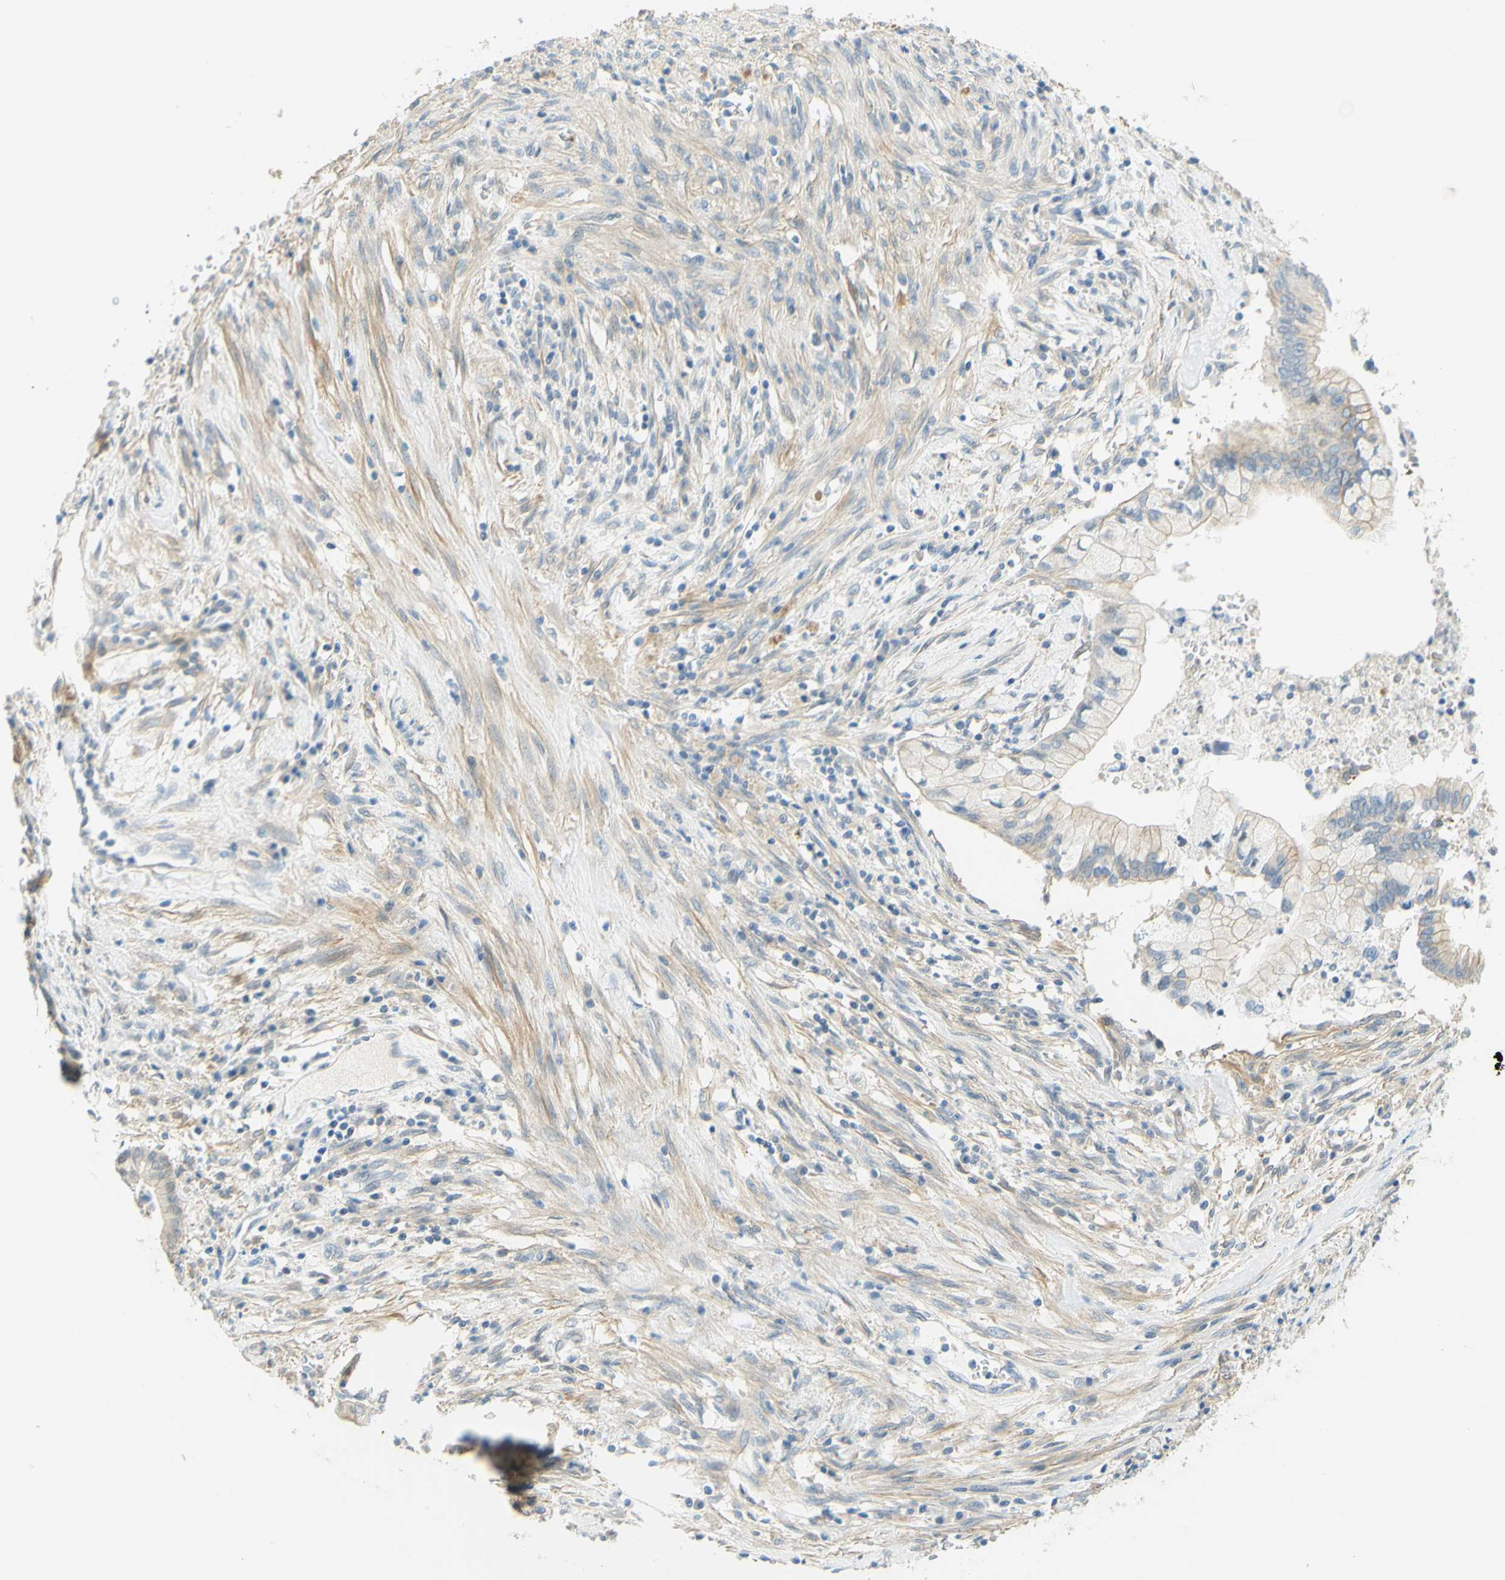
{"staining": {"intensity": "weak", "quantity": "25%-75%", "location": "cytoplasmic/membranous"}, "tissue": "cervical cancer", "cell_type": "Tumor cells", "image_type": "cancer", "snomed": [{"axis": "morphology", "description": "Adenocarcinoma, NOS"}, {"axis": "topography", "description": "Cervix"}], "caption": "Human adenocarcinoma (cervical) stained for a protein (brown) displays weak cytoplasmic/membranous positive expression in approximately 25%-75% of tumor cells.", "gene": "ENTREP2", "patient": {"sex": "female", "age": 44}}